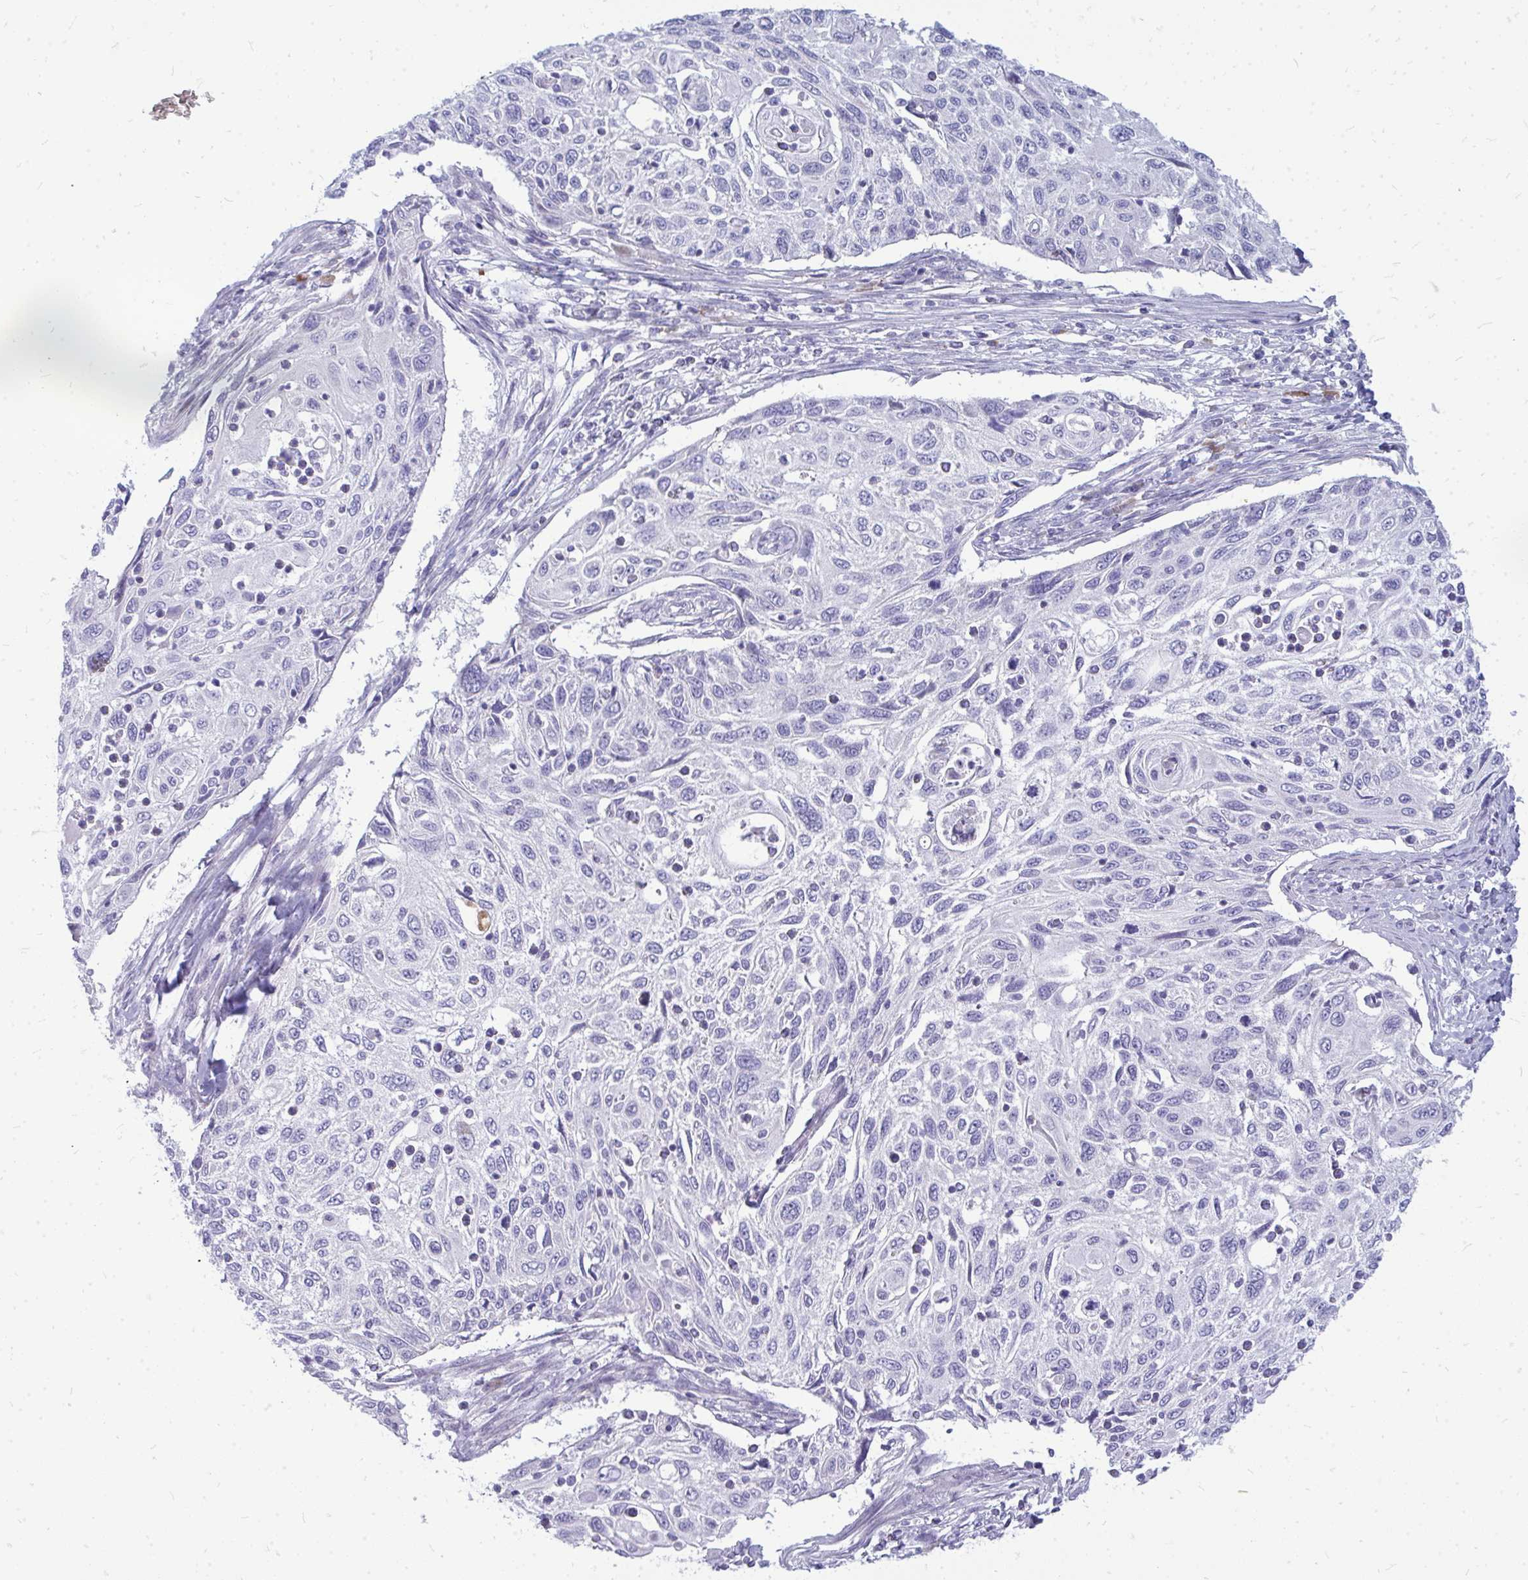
{"staining": {"intensity": "negative", "quantity": "none", "location": "none"}, "tissue": "cervical cancer", "cell_type": "Tumor cells", "image_type": "cancer", "snomed": [{"axis": "morphology", "description": "Squamous cell carcinoma, NOS"}, {"axis": "topography", "description": "Cervix"}], "caption": "An immunohistochemistry (IHC) photomicrograph of squamous cell carcinoma (cervical) is shown. There is no staining in tumor cells of squamous cell carcinoma (cervical).", "gene": "TSPEAR", "patient": {"sex": "female", "age": 70}}